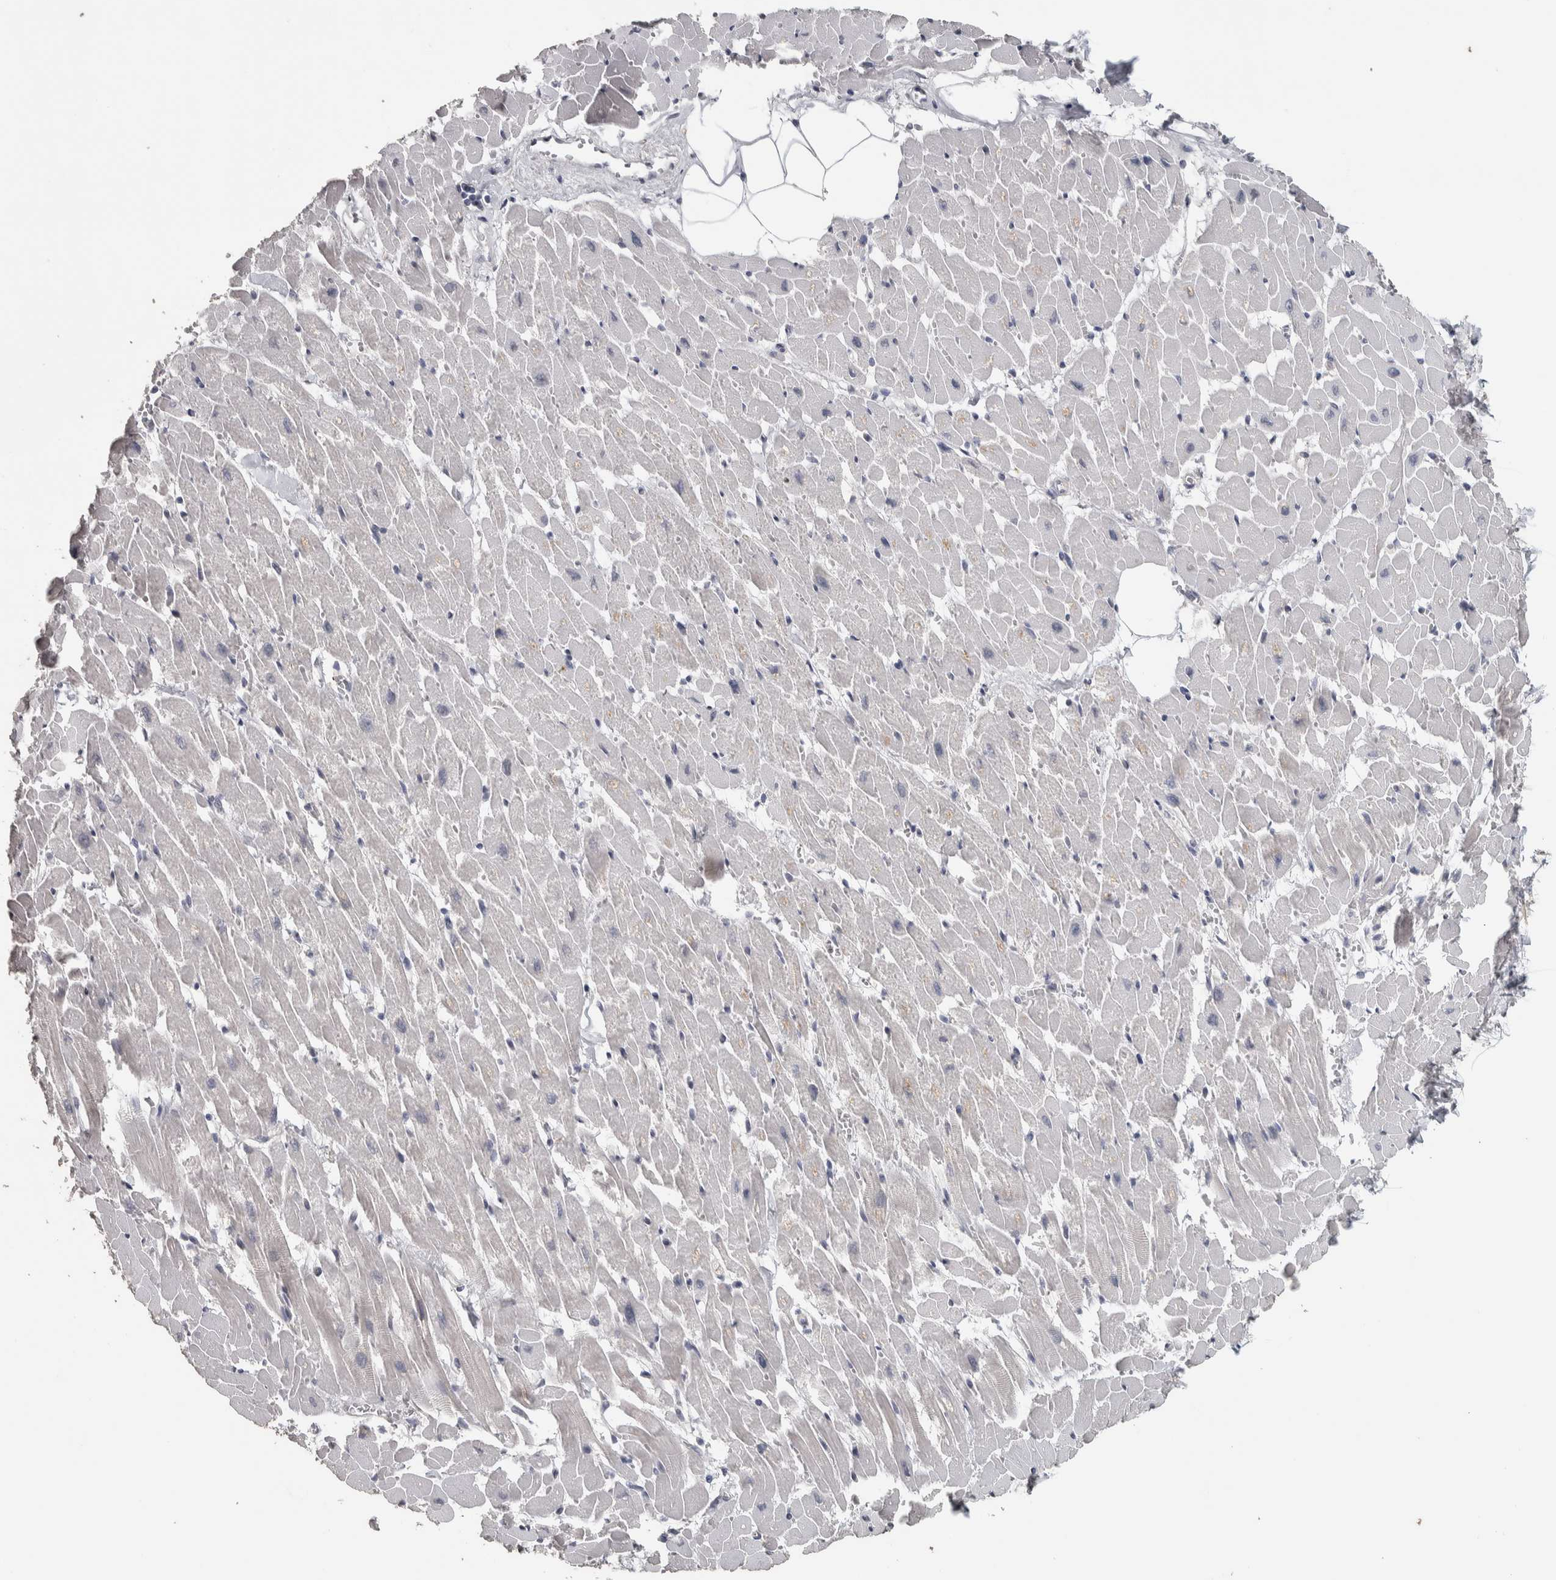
{"staining": {"intensity": "negative", "quantity": "none", "location": "none"}, "tissue": "heart muscle", "cell_type": "Cardiomyocytes", "image_type": "normal", "snomed": [{"axis": "morphology", "description": "Normal tissue, NOS"}, {"axis": "topography", "description": "Heart"}], "caption": "High magnification brightfield microscopy of normal heart muscle stained with DAB (brown) and counterstained with hematoxylin (blue): cardiomyocytes show no significant staining.", "gene": "NECAB1", "patient": {"sex": "female", "age": 19}}